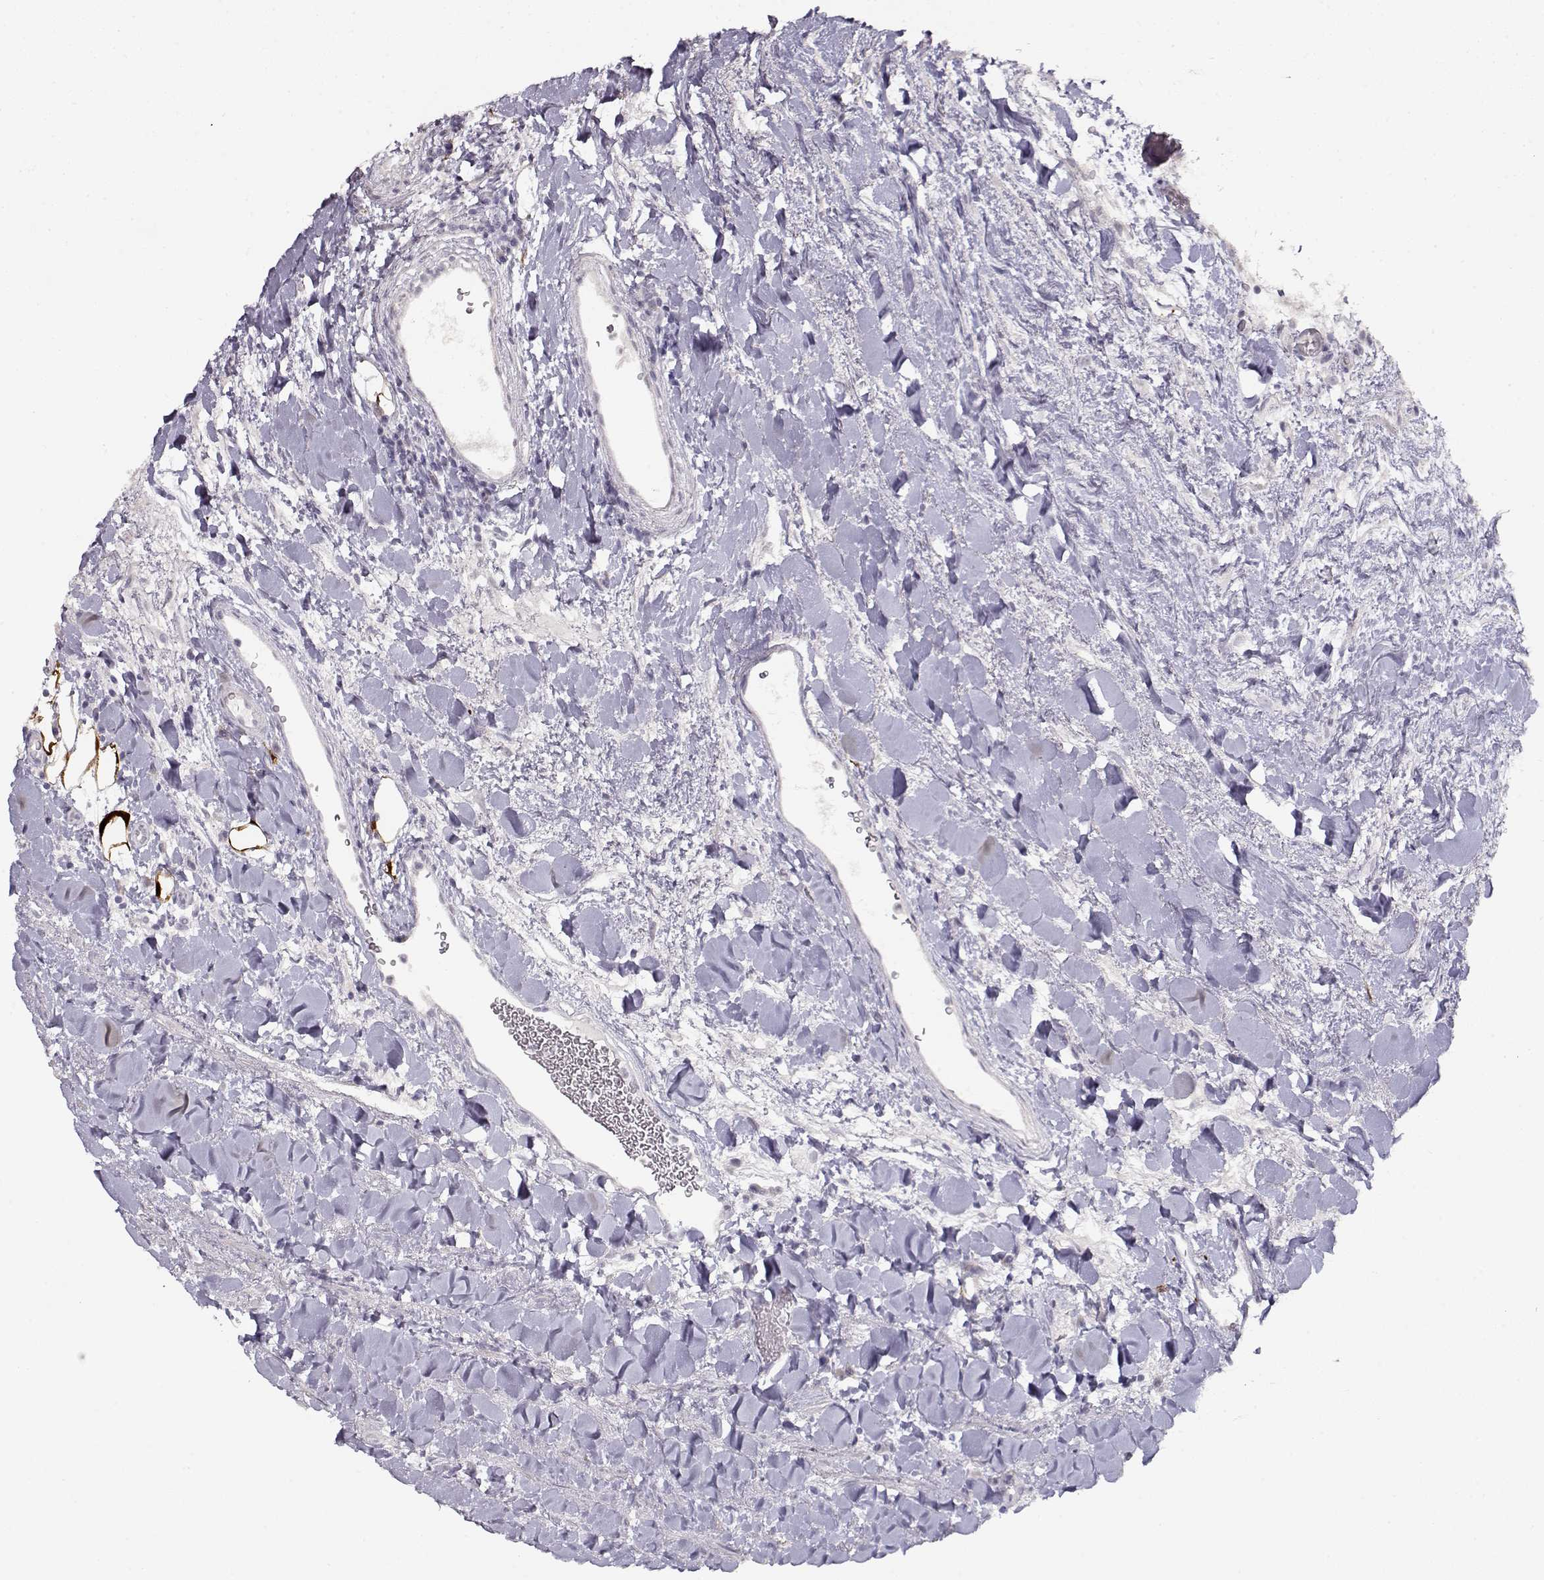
{"staining": {"intensity": "negative", "quantity": "none", "location": "none"}, "tissue": "urothelial cancer", "cell_type": "Tumor cells", "image_type": "cancer", "snomed": [{"axis": "morphology", "description": "Urothelial carcinoma, Low grade"}, {"axis": "topography", "description": "Urinary bladder"}], "caption": "Tumor cells are negative for protein expression in human urothelial cancer.", "gene": "S100B", "patient": {"sex": "male", "age": 78}}